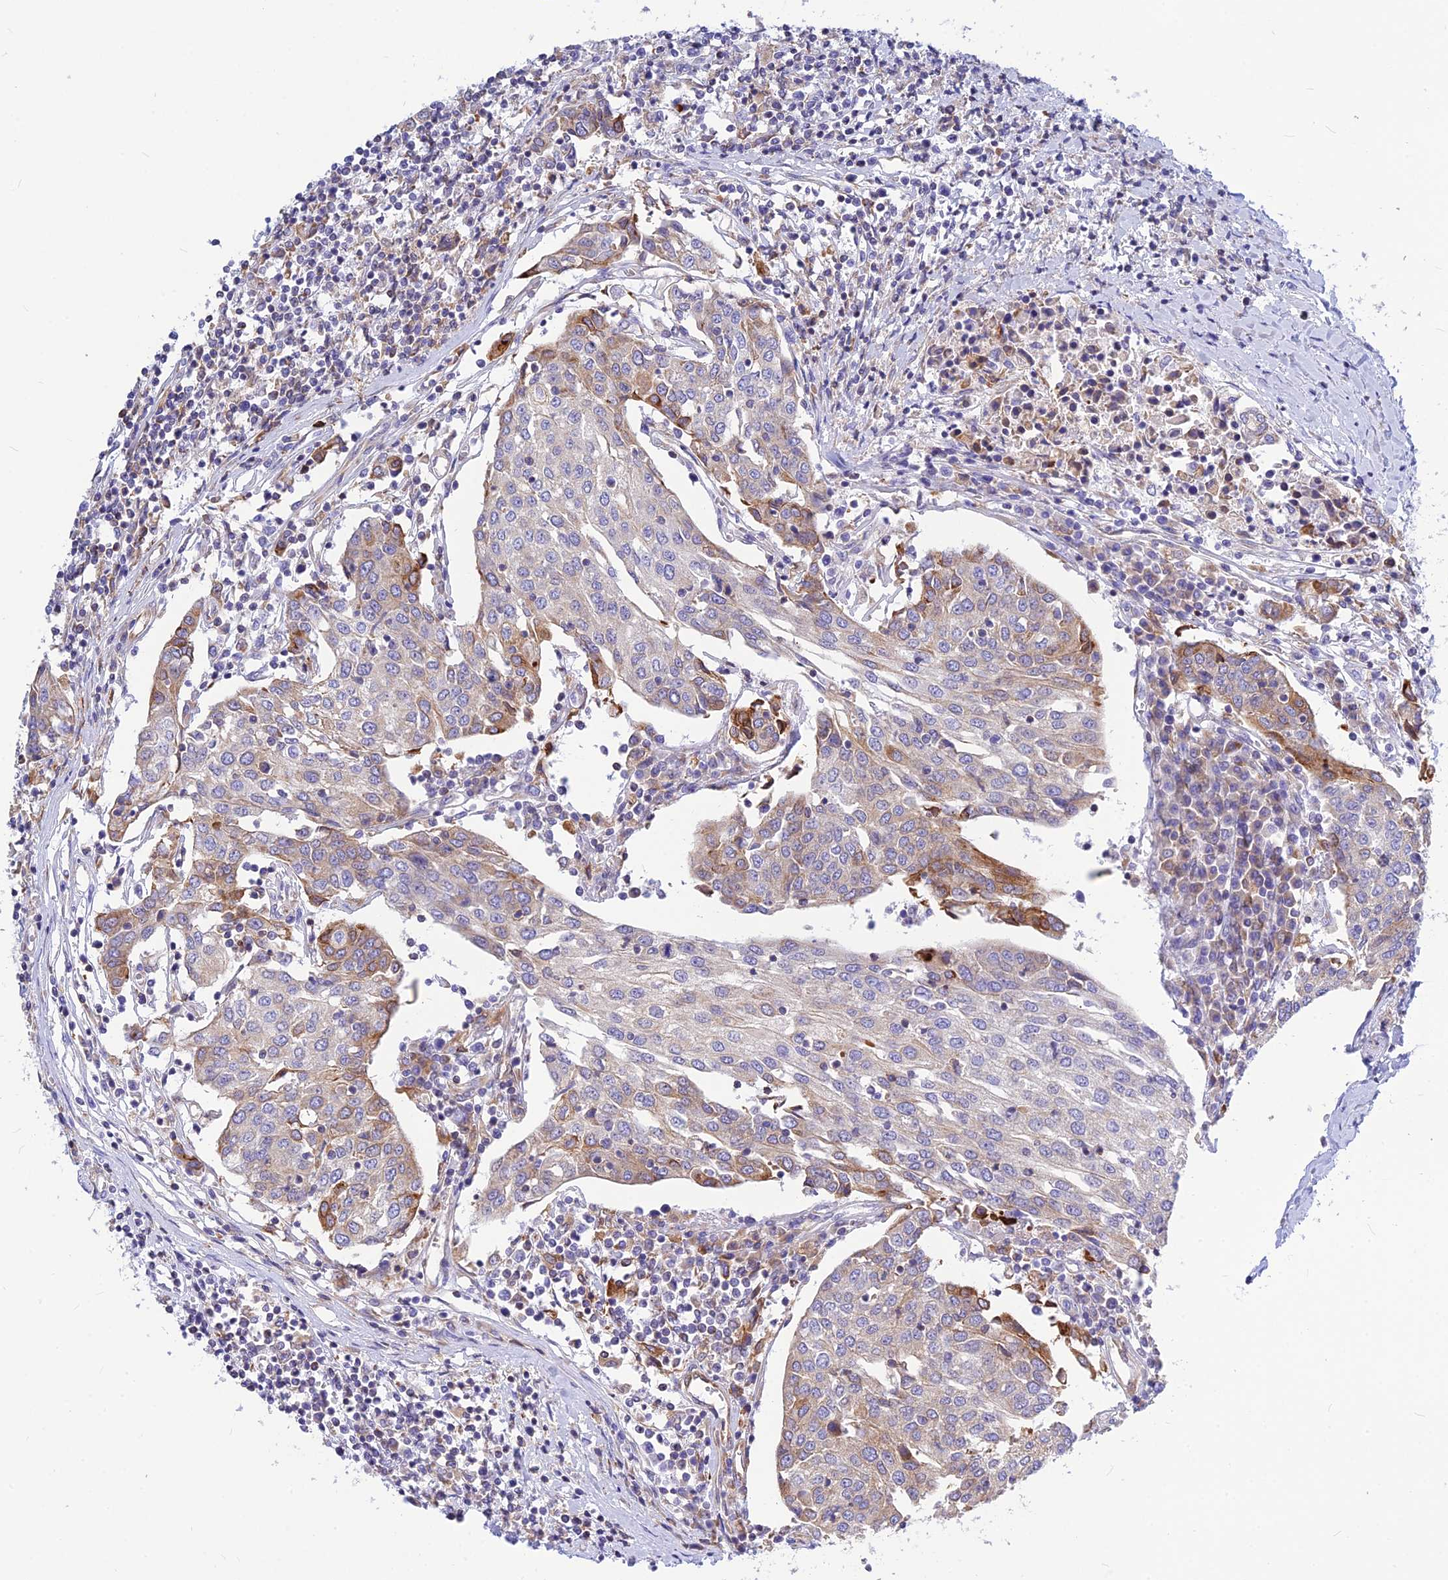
{"staining": {"intensity": "moderate", "quantity": "<25%", "location": "cytoplasmic/membranous"}, "tissue": "urothelial cancer", "cell_type": "Tumor cells", "image_type": "cancer", "snomed": [{"axis": "morphology", "description": "Urothelial carcinoma, High grade"}, {"axis": "topography", "description": "Urinary bladder"}], "caption": "Urothelial carcinoma (high-grade) stained with DAB immunohistochemistry exhibits low levels of moderate cytoplasmic/membranous positivity in approximately <25% of tumor cells.", "gene": "CNOT6", "patient": {"sex": "female", "age": 85}}